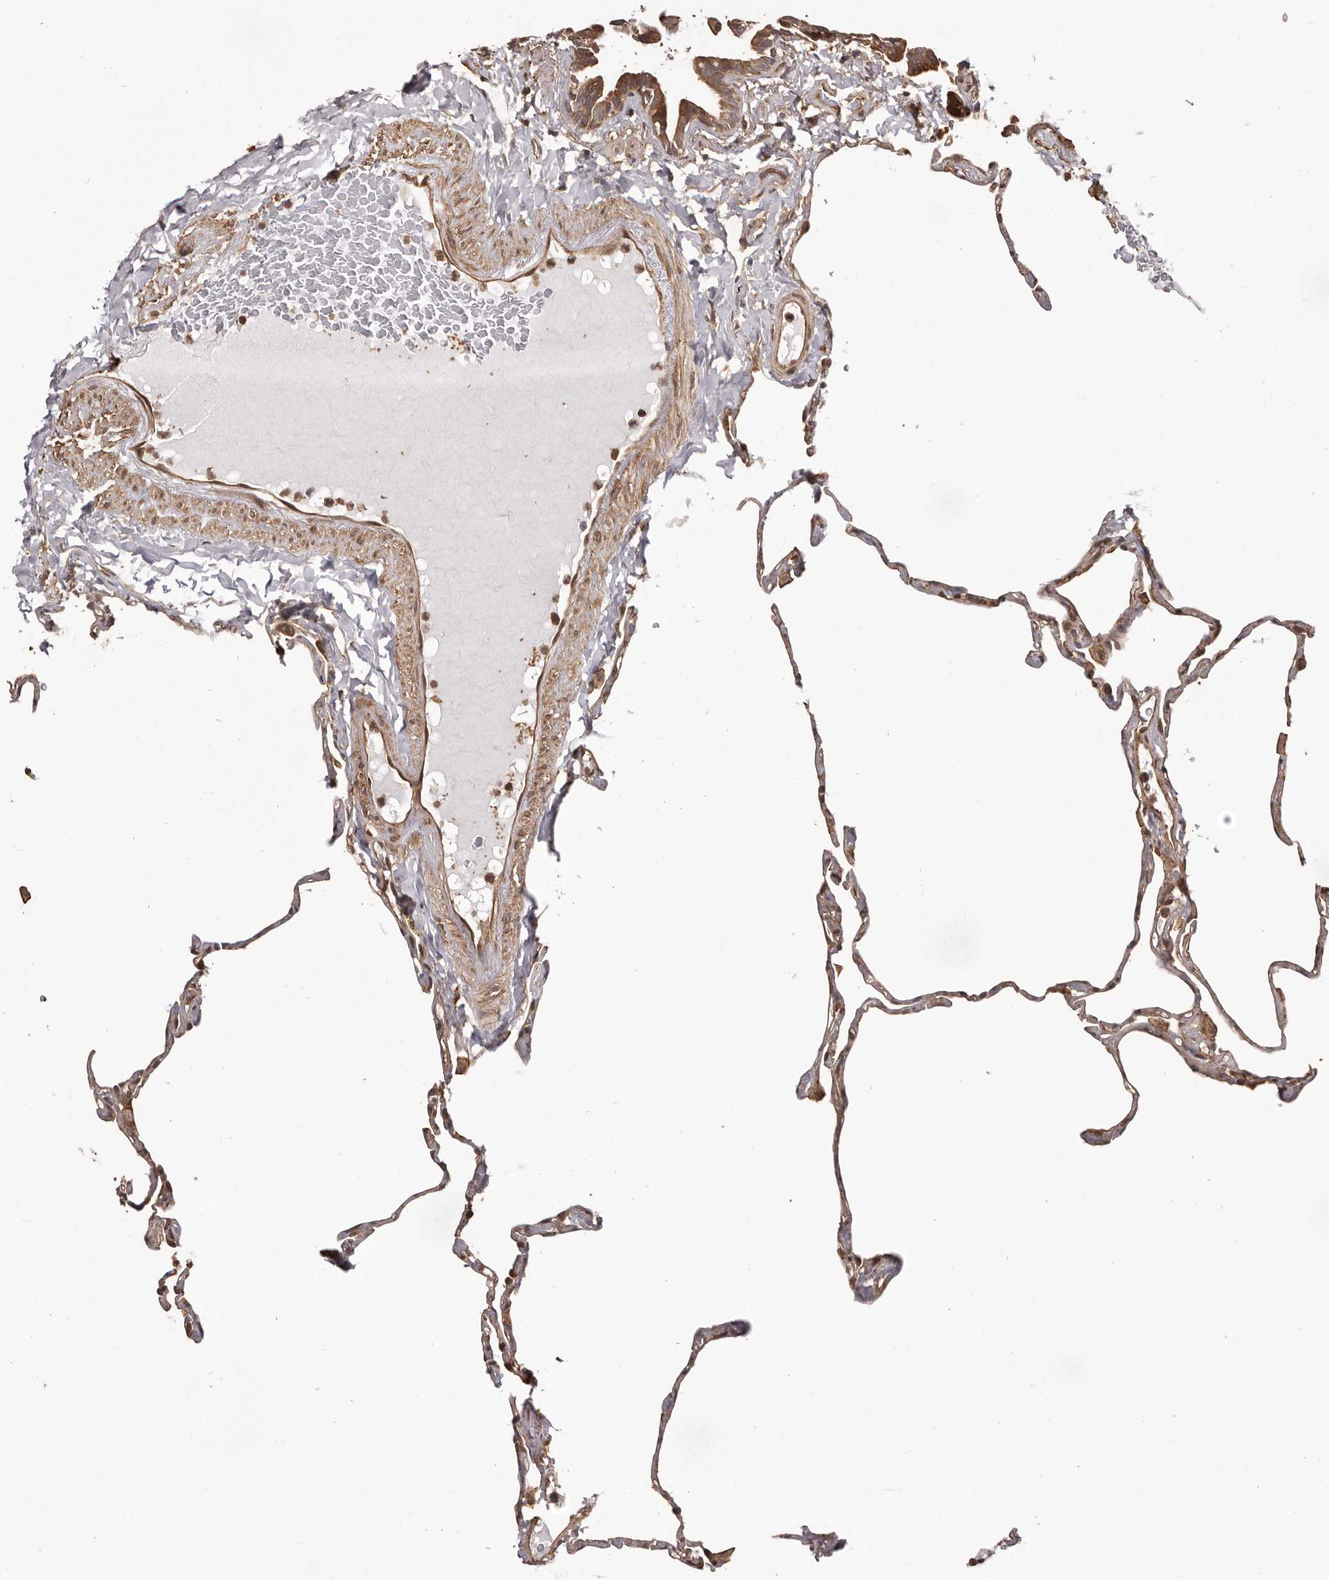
{"staining": {"intensity": "weak", "quantity": "<25%", "location": "cytoplasmic/membranous"}, "tissue": "lung", "cell_type": "Alveolar cells", "image_type": "normal", "snomed": [{"axis": "morphology", "description": "Normal tissue, NOS"}, {"axis": "topography", "description": "Lung"}], "caption": "IHC photomicrograph of unremarkable lung stained for a protein (brown), which displays no positivity in alveolar cells.", "gene": "NFKBIA", "patient": {"sex": "male", "age": 65}}